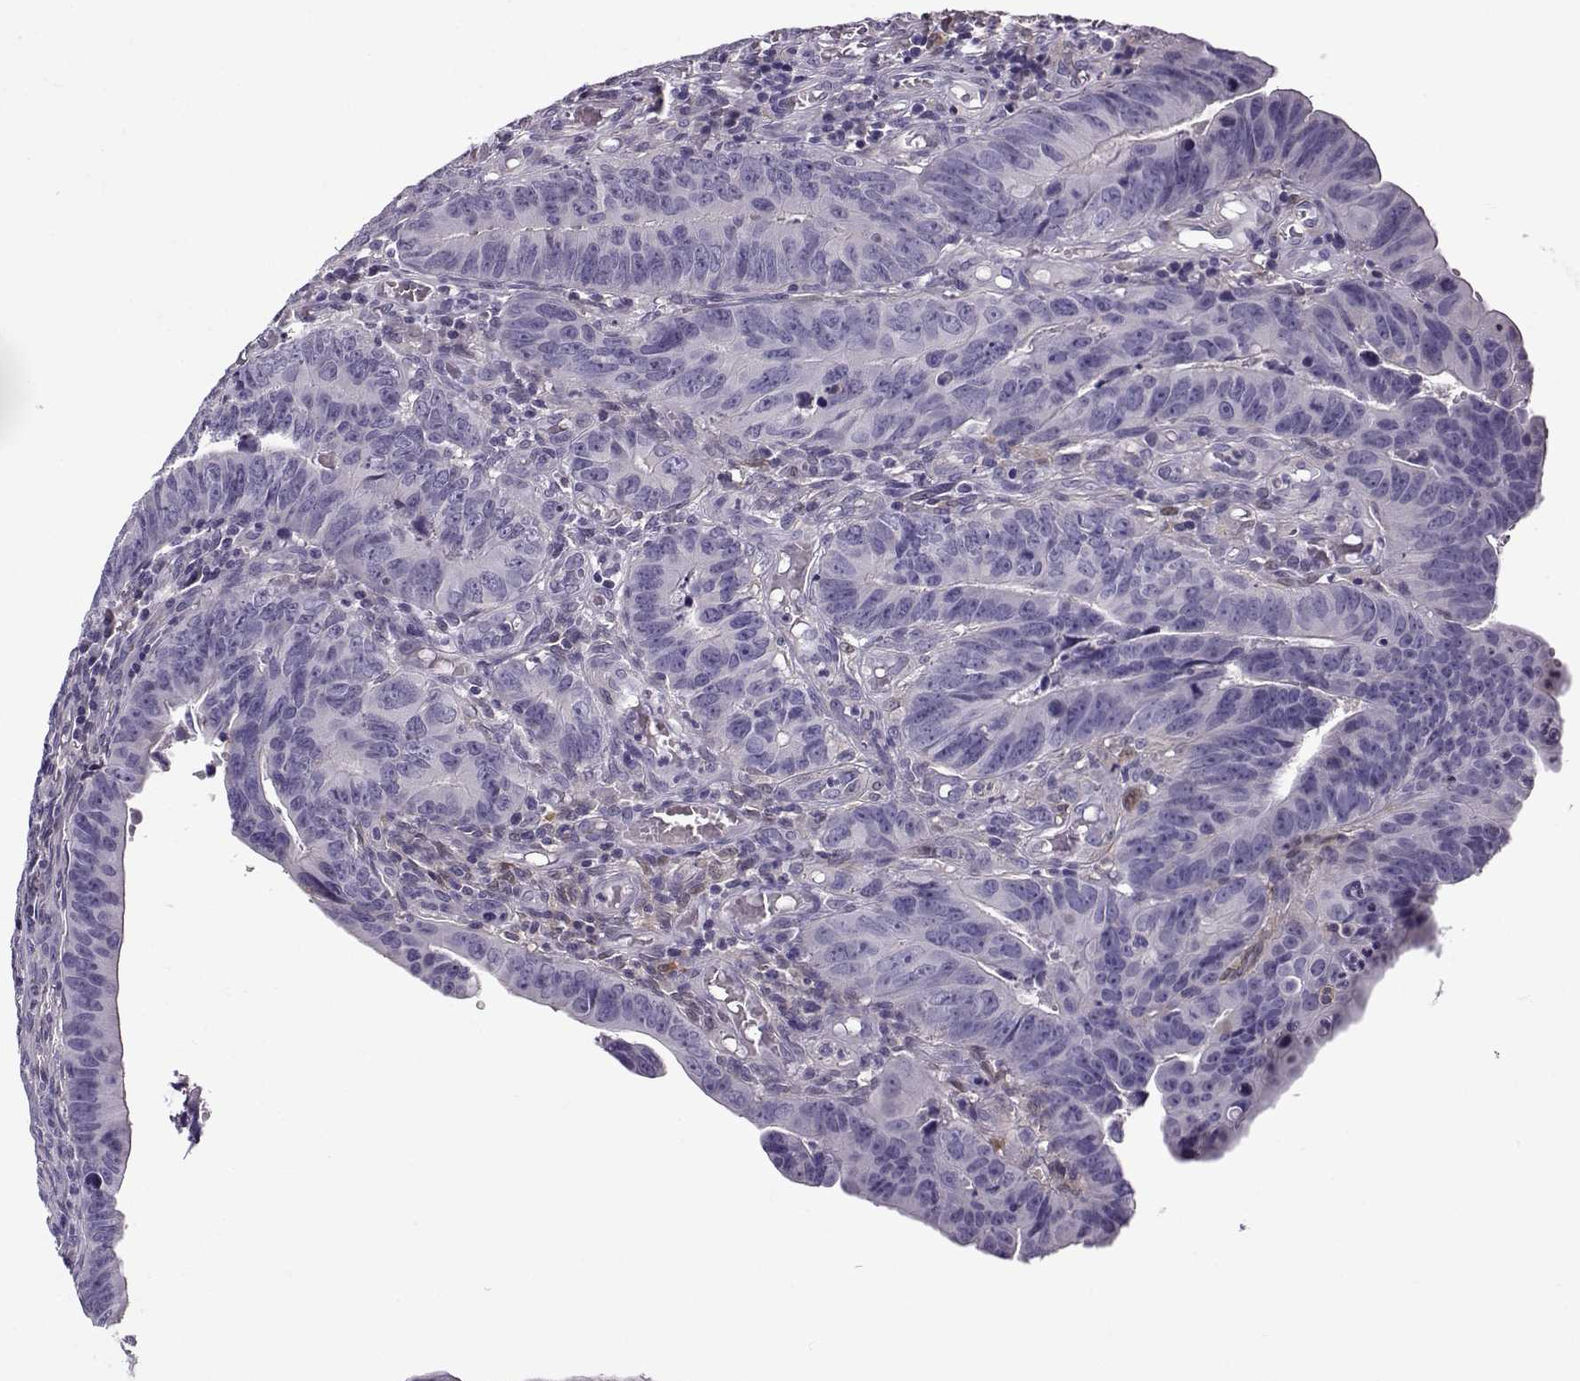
{"staining": {"intensity": "negative", "quantity": "none", "location": "none"}, "tissue": "colorectal cancer", "cell_type": "Tumor cells", "image_type": "cancer", "snomed": [{"axis": "morphology", "description": "Adenocarcinoma, NOS"}, {"axis": "topography", "description": "Colon"}], "caption": "This image is of colorectal adenocarcinoma stained with IHC to label a protein in brown with the nuclei are counter-stained blue. There is no expression in tumor cells.", "gene": "UCP3", "patient": {"sex": "female", "age": 87}}